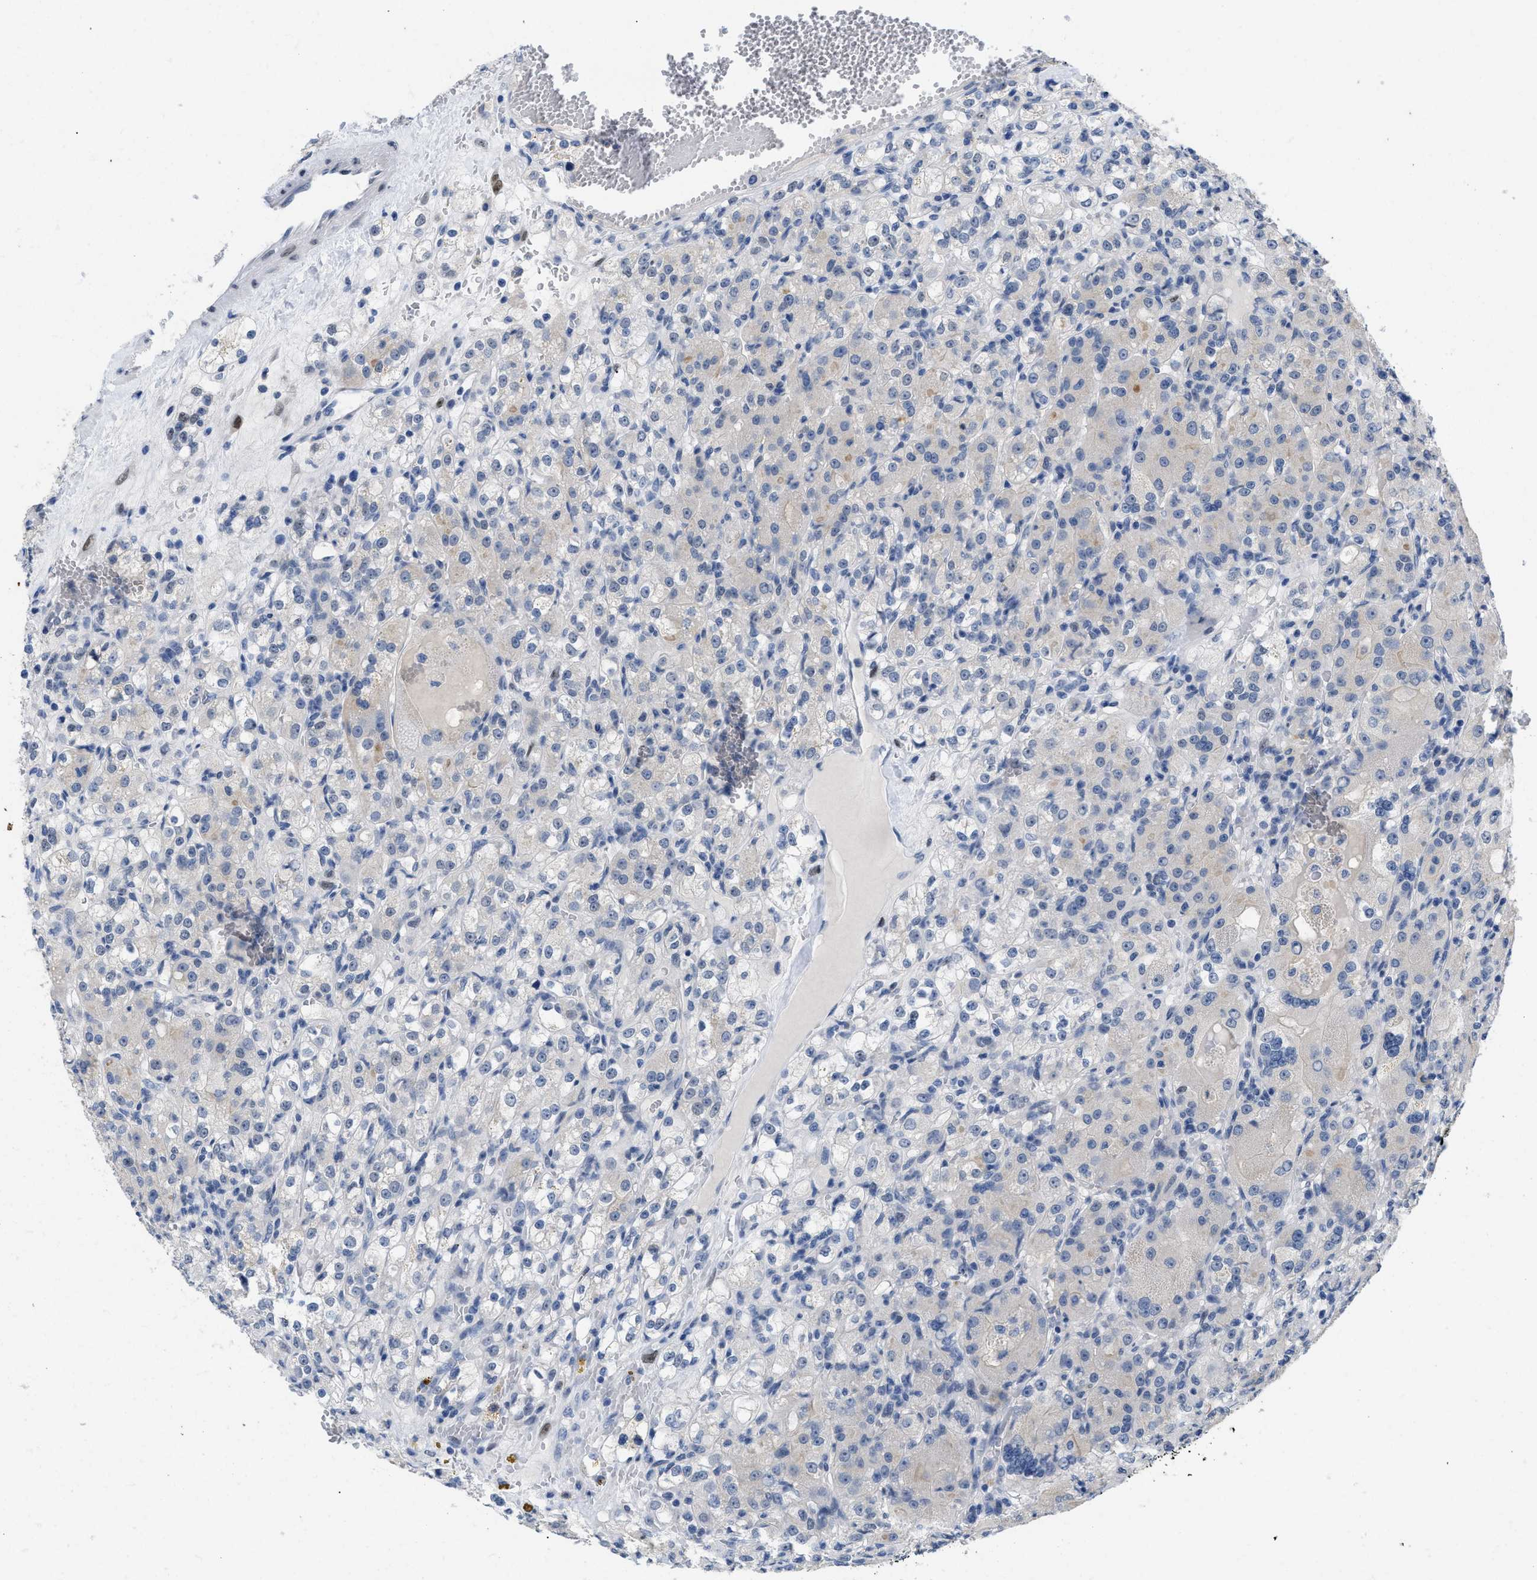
{"staining": {"intensity": "negative", "quantity": "none", "location": "none"}, "tissue": "renal cancer", "cell_type": "Tumor cells", "image_type": "cancer", "snomed": [{"axis": "morphology", "description": "Normal tissue, NOS"}, {"axis": "morphology", "description": "Adenocarcinoma, NOS"}, {"axis": "topography", "description": "Kidney"}], "caption": "There is no significant positivity in tumor cells of renal cancer. The staining was performed using DAB (3,3'-diaminobenzidine) to visualize the protein expression in brown, while the nuclei were stained in blue with hematoxylin (Magnification: 20x).", "gene": "NFIX", "patient": {"sex": "male", "age": 61}}